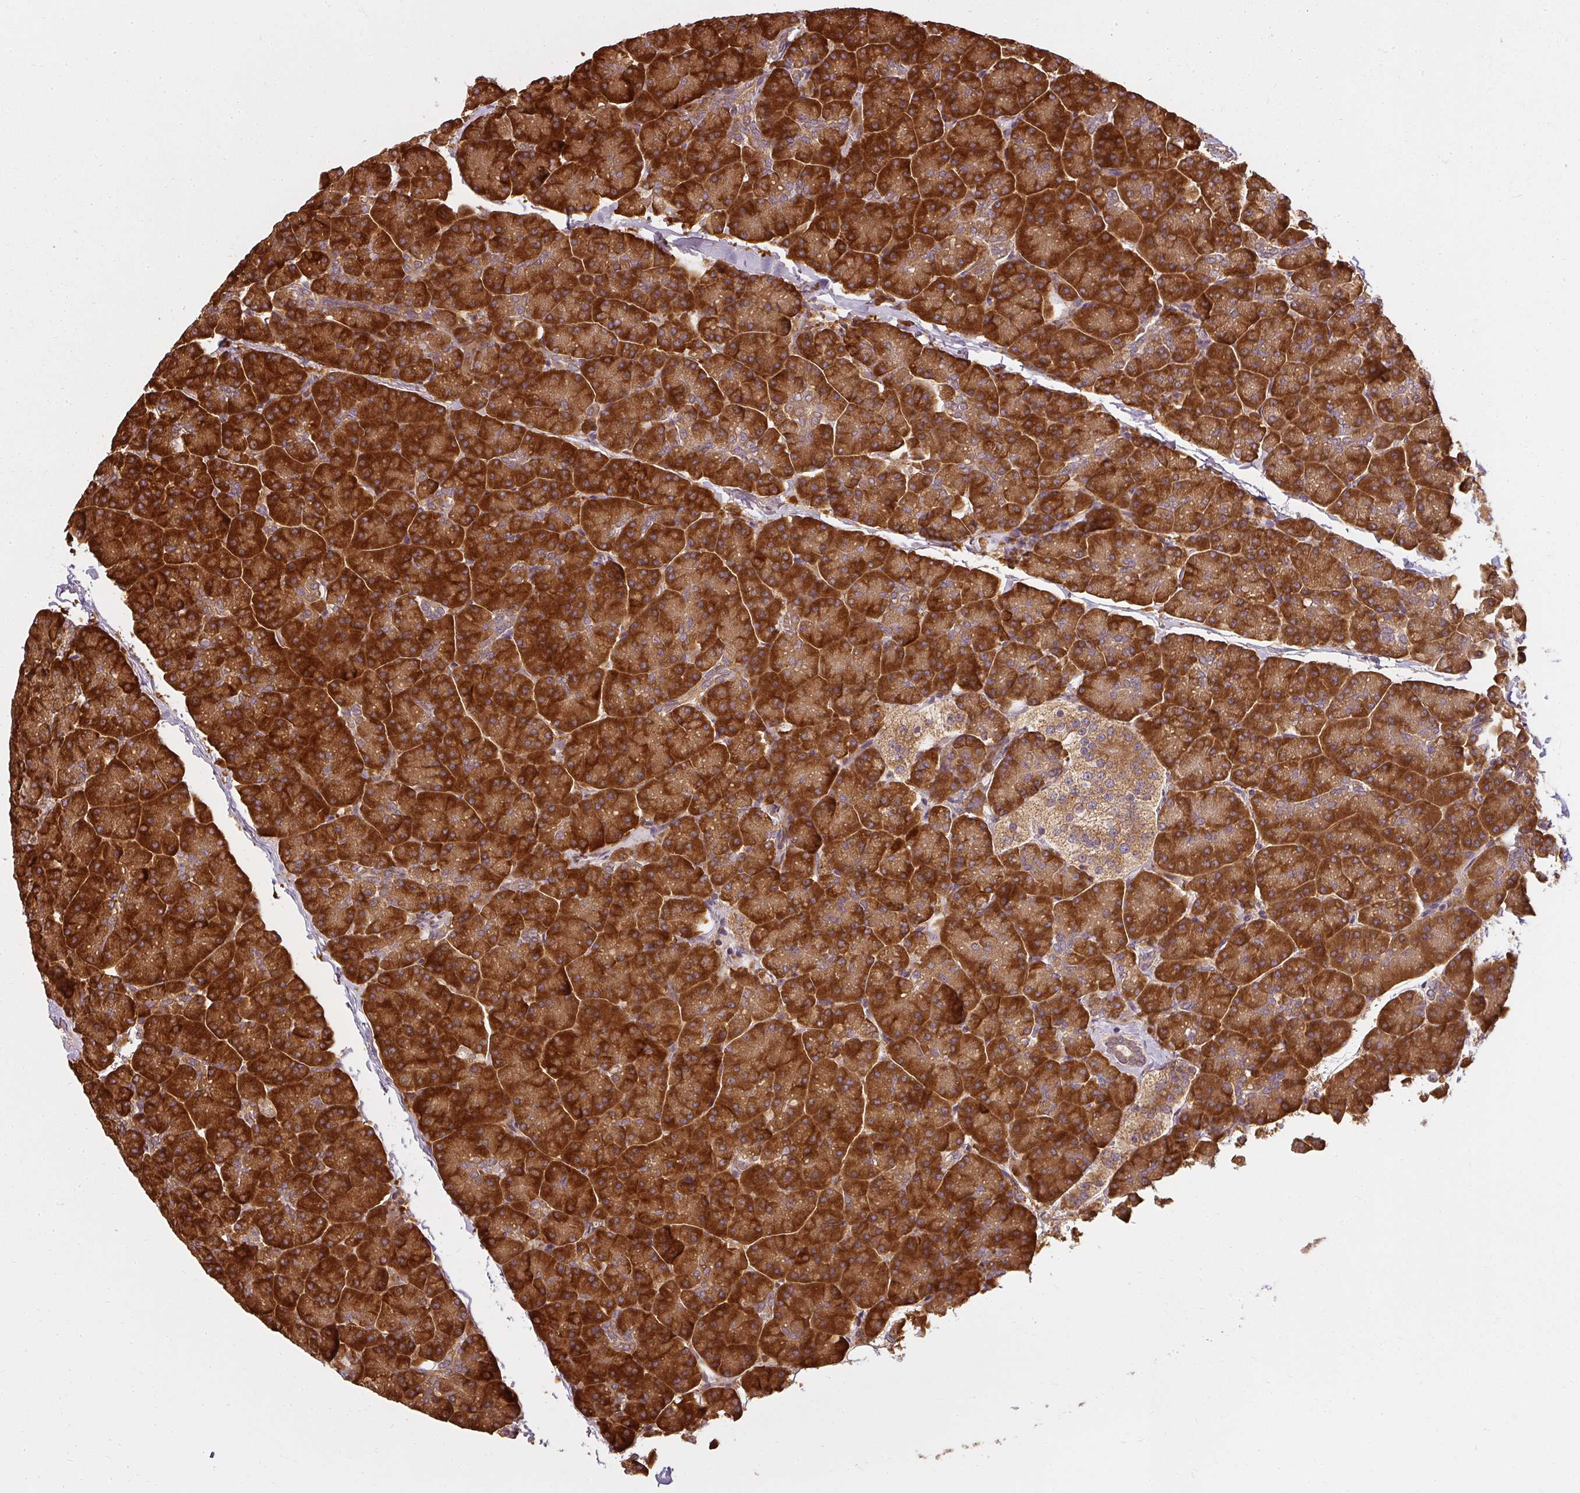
{"staining": {"intensity": "strong", "quantity": ">75%", "location": "cytoplasmic/membranous"}, "tissue": "pancreas", "cell_type": "Exocrine glandular cells", "image_type": "normal", "snomed": [{"axis": "morphology", "description": "Normal tissue, NOS"}, {"axis": "topography", "description": "Pancreas"}, {"axis": "topography", "description": "Peripheral nerve tissue"}], "caption": "A high-resolution micrograph shows immunohistochemistry (IHC) staining of unremarkable pancreas, which shows strong cytoplasmic/membranous staining in about >75% of exocrine glandular cells.", "gene": "RPL24", "patient": {"sex": "male", "age": 54}}